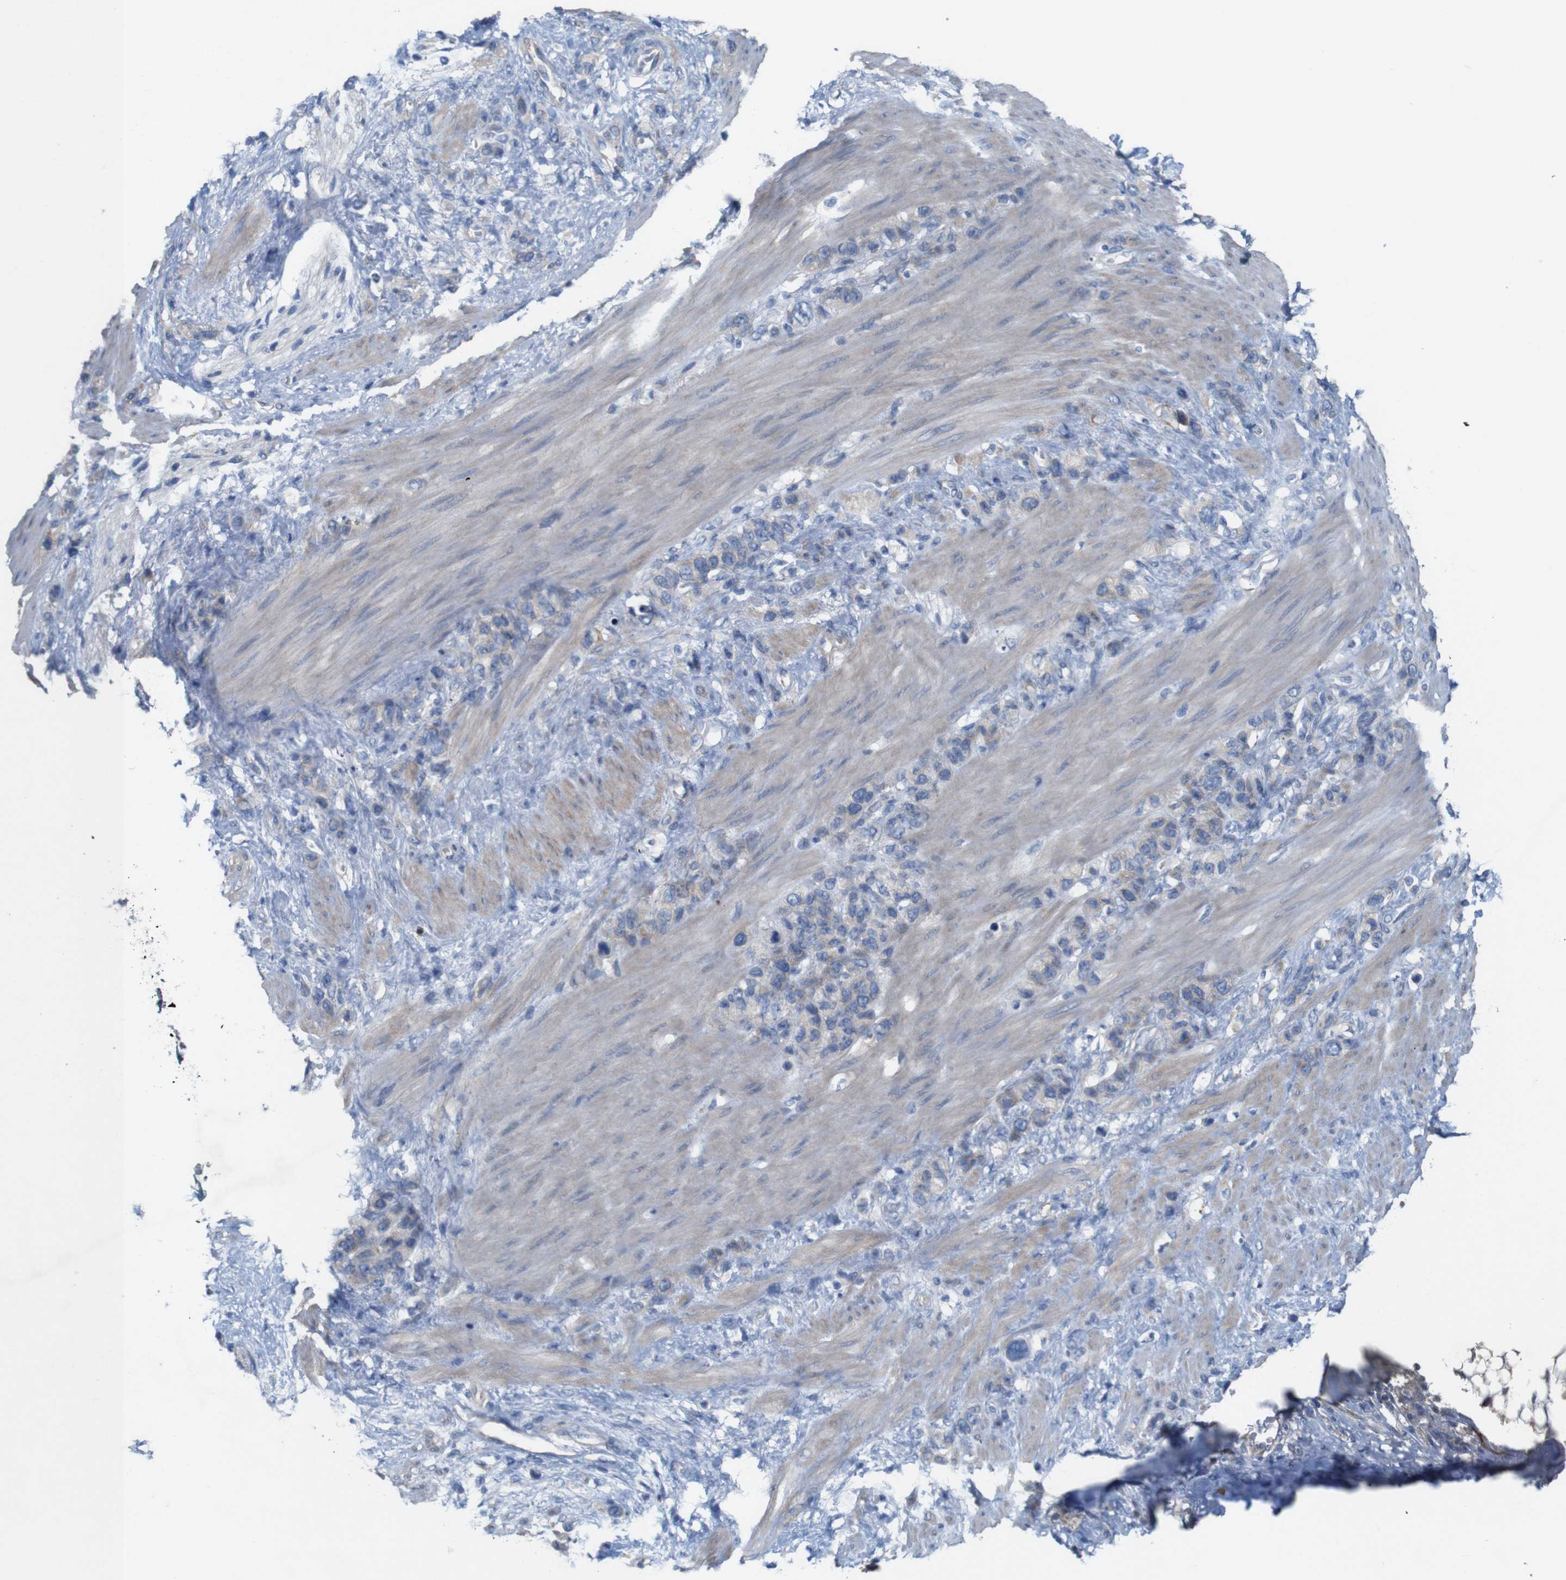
{"staining": {"intensity": "negative", "quantity": "none", "location": "none"}, "tissue": "stomach cancer", "cell_type": "Tumor cells", "image_type": "cancer", "snomed": [{"axis": "morphology", "description": "Adenocarcinoma, NOS"}, {"axis": "morphology", "description": "Adenocarcinoma, High grade"}, {"axis": "topography", "description": "Stomach, upper"}, {"axis": "topography", "description": "Stomach, lower"}], "caption": "Immunohistochemistry of human stomach cancer (high-grade adenocarcinoma) demonstrates no expression in tumor cells.", "gene": "MYEOV", "patient": {"sex": "female", "age": 65}}